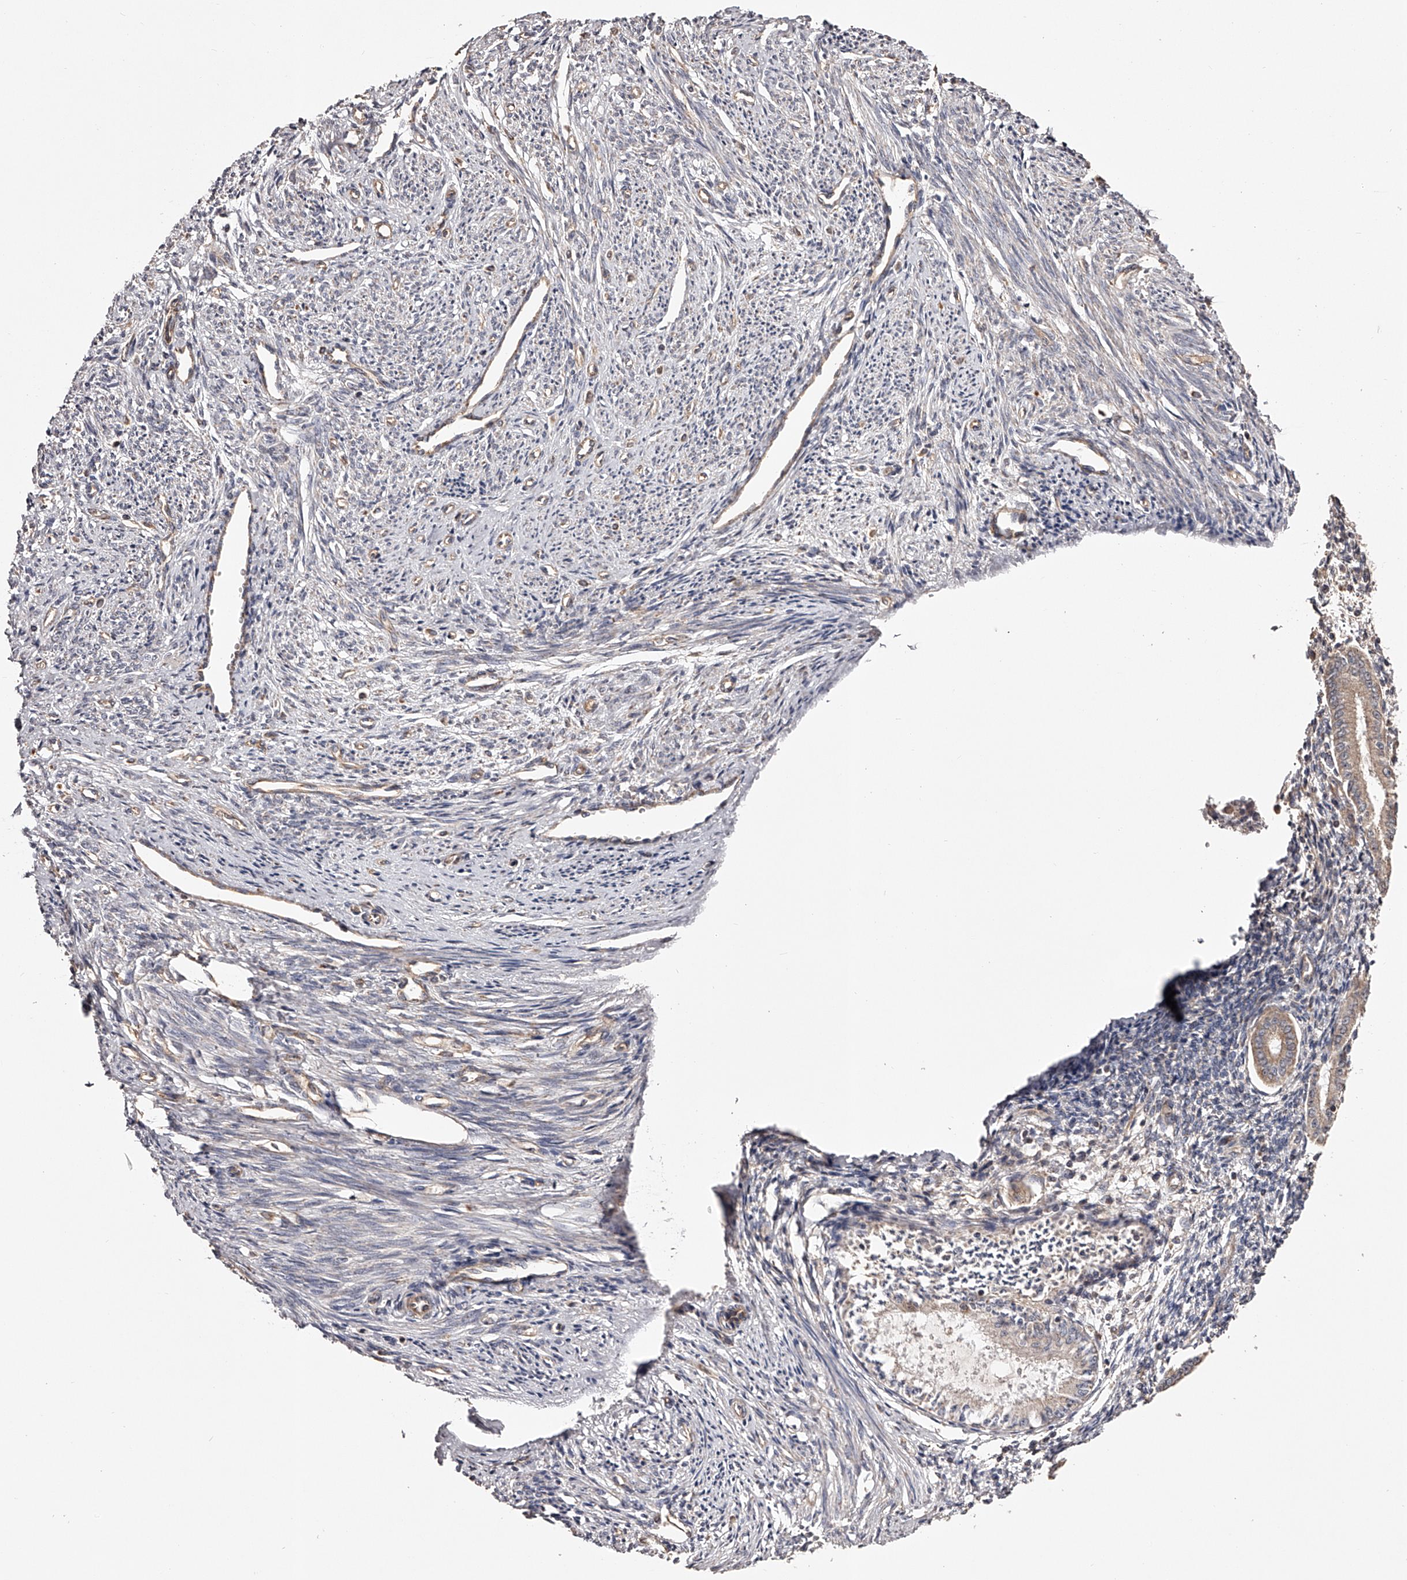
{"staining": {"intensity": "negative", "quantity": "none", "location": "none"}, "tissue": "endometrium", "cell_type": "Cells in endometrial stroma", "image_type": "normal", "snomed": [{"axis": "morphology", "description": "Normal tissue, NOS"}, {"axis": "topography", "description": "Endometrium"}], "caption": "This is an immunohistochemistry image of benign human endometrium. There is no positivity in cells in endometrial stroma.", "gene": "USP21", "patient": {"sex": "female", "age": 56}}